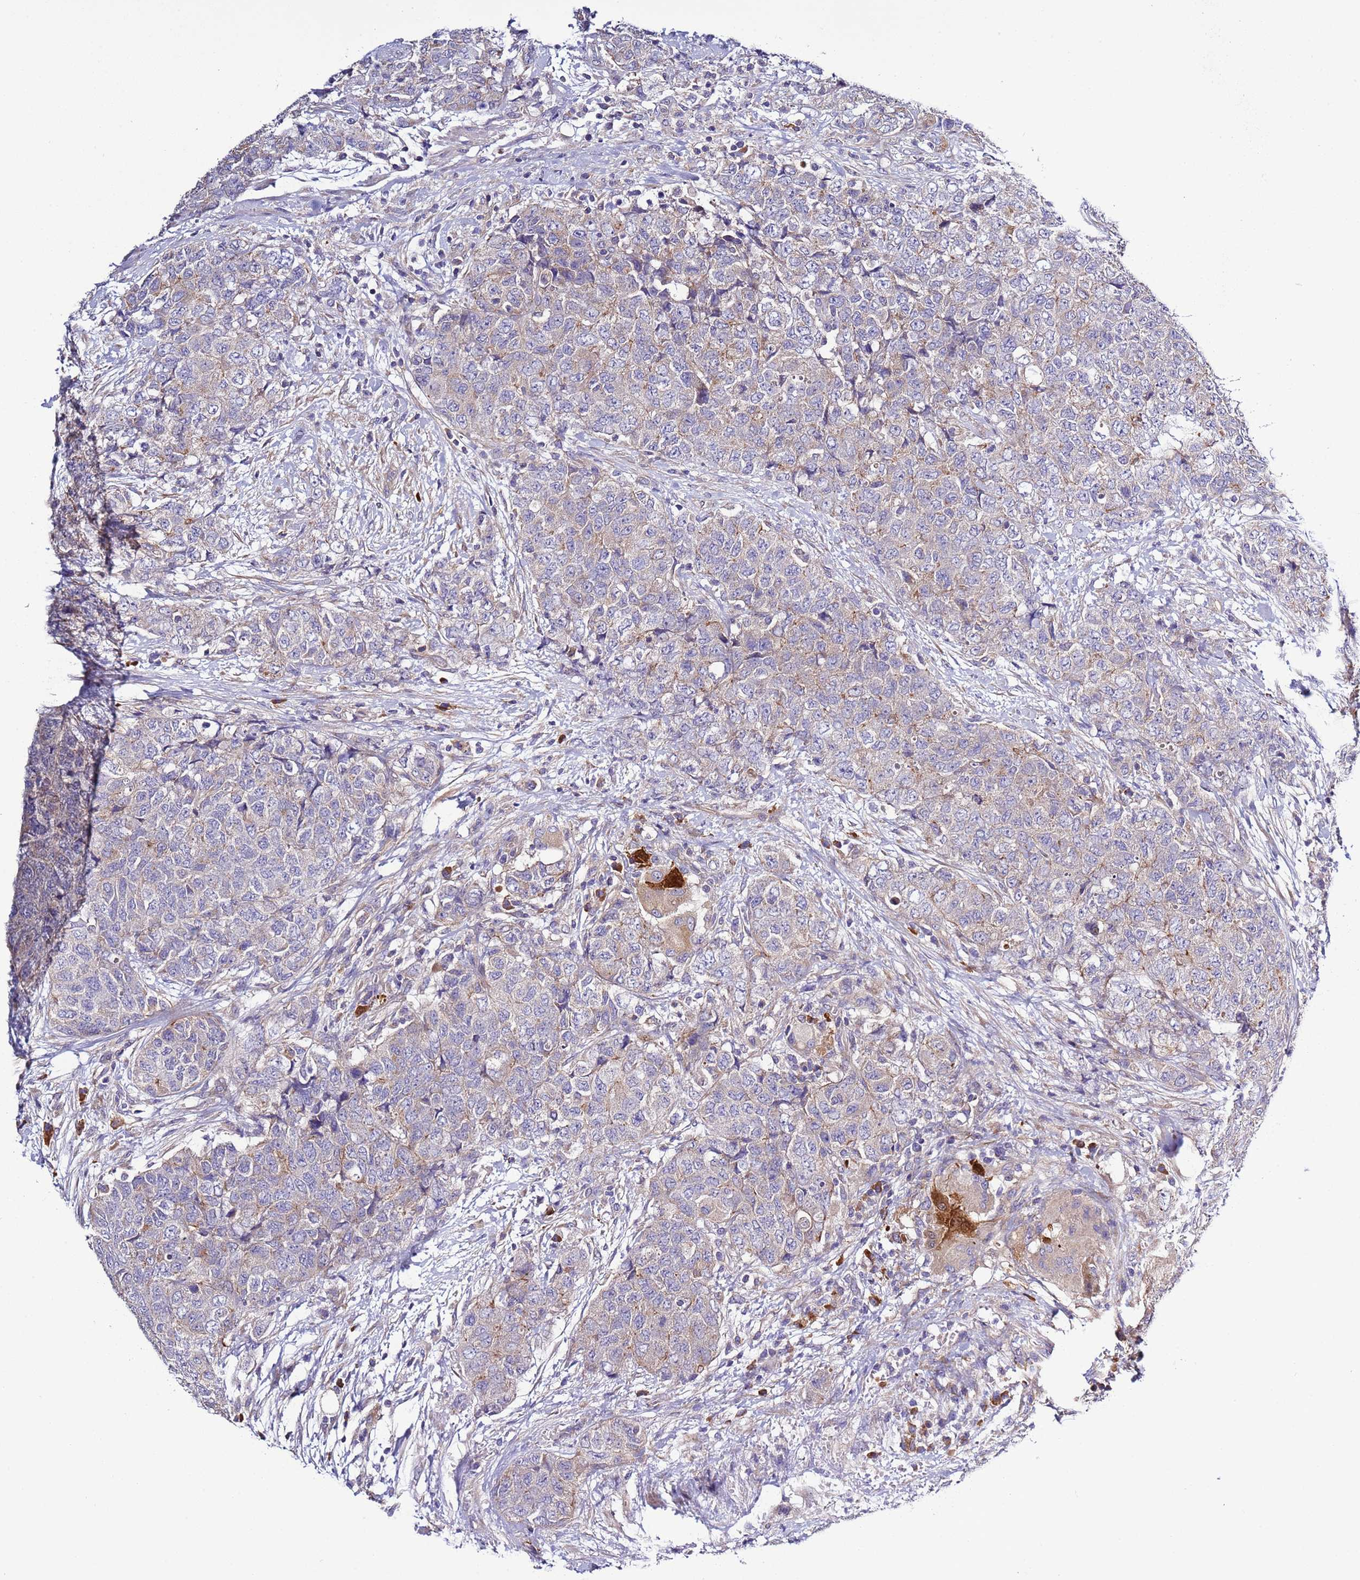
{"staining": {"intensity": "weak", "quantity": "<25%", "location": "cytoplasmic/membranous"}, "tissue": "urothelial cancer", "cell_type": "Tumor cells", "image_type": "cancer", "snomed": [{"axis": "morphology", "description": "Urothelial carcinoma, High grade"}, {"axis": "topography", "description": "Urinary bladder"}], "caption": "Urothelial carcinoma (high-grade) was stained to show a protein in brown. There is no significant expression in tumor cells.", "gene": "SPCS1", "patient": {"sex": "female", "age": 78}}